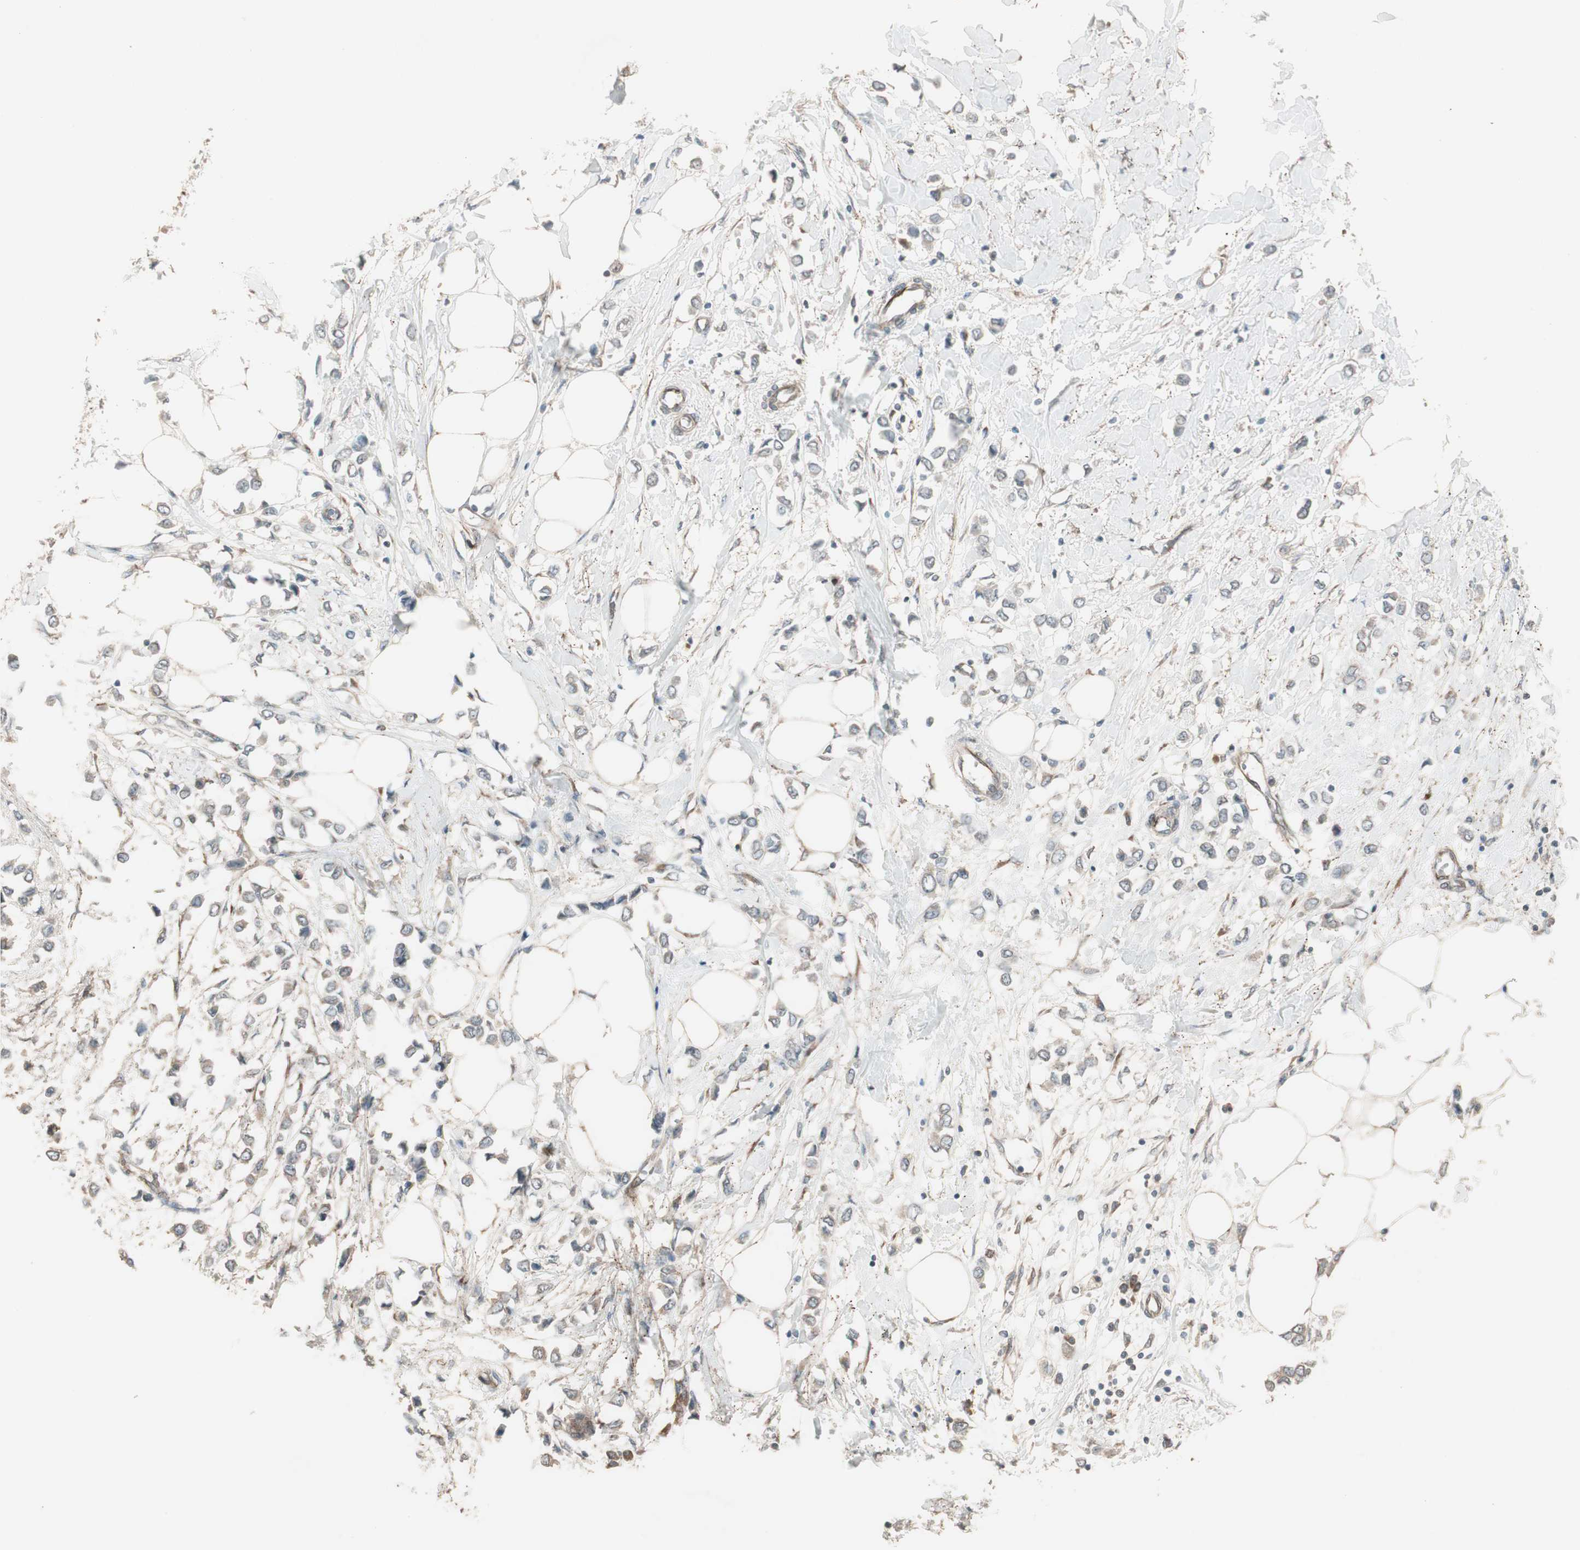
{"staining": {"intensity": "moderate", "quantity": "<25%", "location": "cytoplasmic/membranous"}, "tissue": "breast cancer", "cell_type": "Tumor cells", "image_type": "cancer", "snomed": [{"axis": "morphology", "description": "Lobular carcinoma"}, {"axis": "topography", "description": "Breast"}], "caption": "Moderate cytoplasmic/membranous positivity is seen in approximately <25% of tumor cells in breast lobular carcinoma. Nuclei are stained in blue.", "gene": "PPP2R5E", "patient": {"sex": "female", "age": 51}}